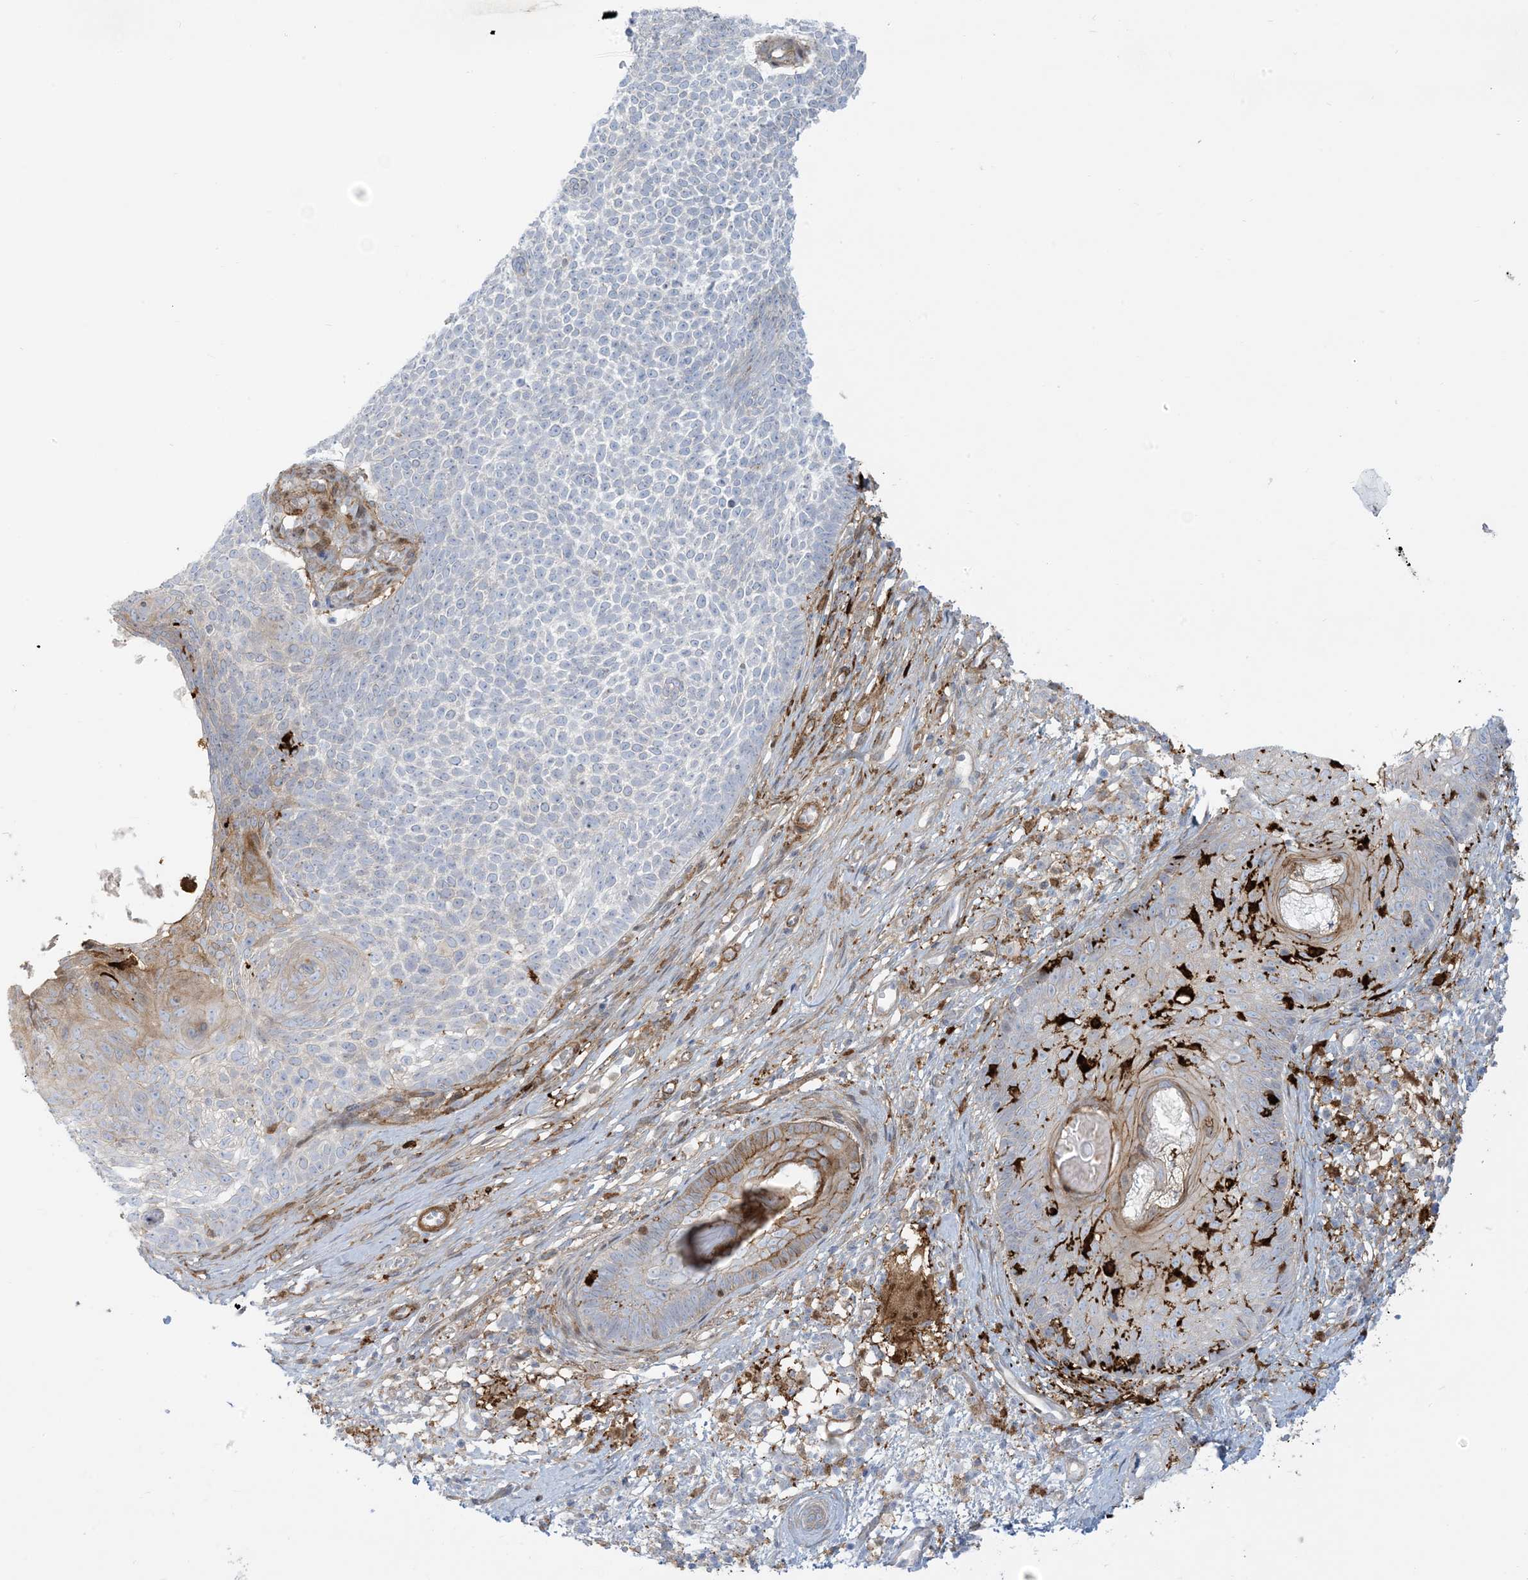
{"staining": {"intensity": "weak", "quantity": "<25%", "location": "cytoplasmic/membranous"}, "tissue": "skin cancer", "cell_type": "Tumor cells", "image_type": "cancer", "snomed": [{"axis": "morphology", "description": "Basal cell carcinoma"}, {"axis": "topography", "description": "Skin"}], "caption": "Micrograph shows no significant protein positivity in tumor cells of skin cancer.", "gene": "ICMT", "patient": {"sex": "female", "age": 81}}